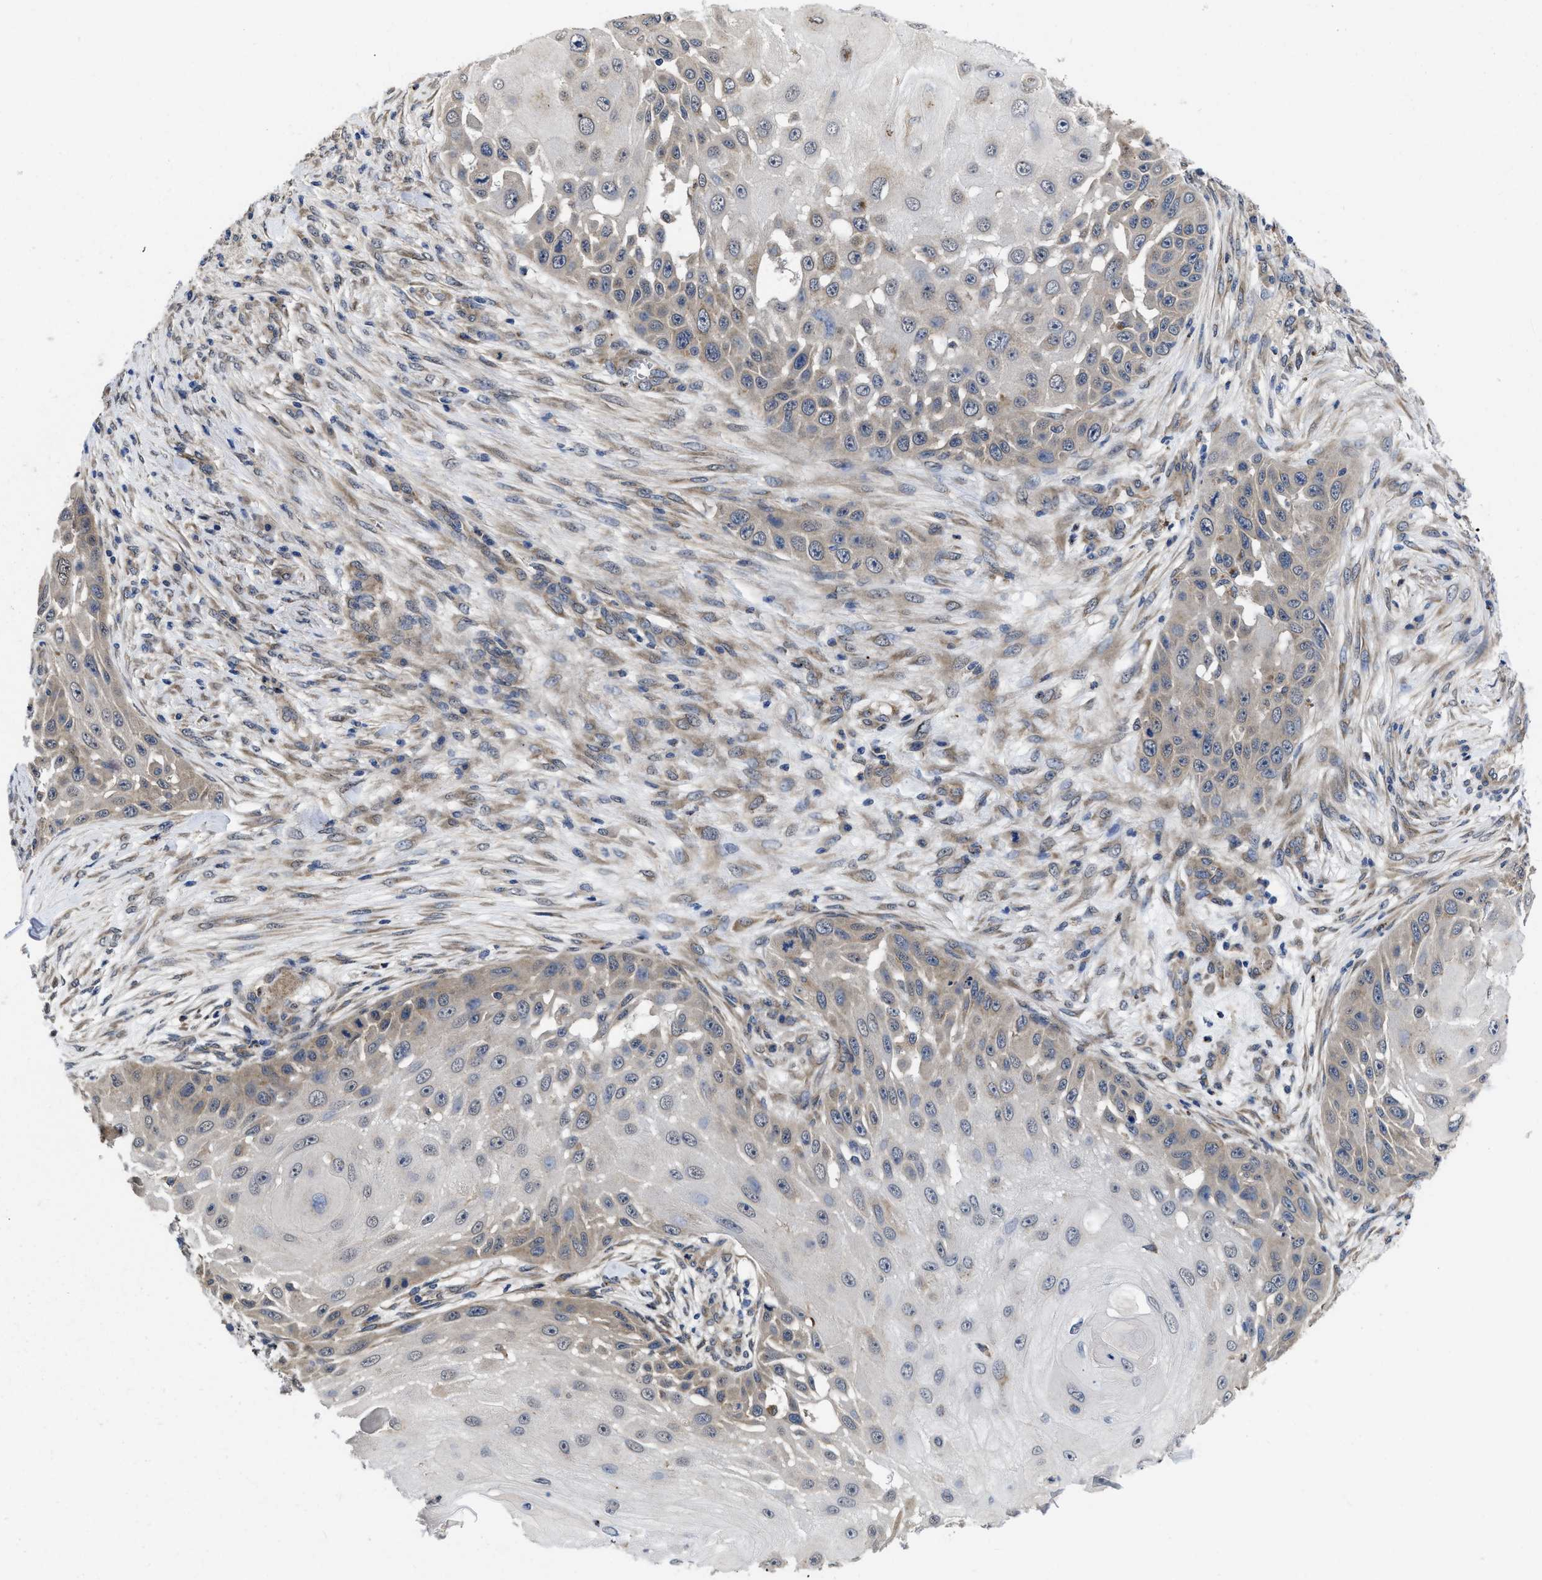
{"staining": {"intensity": "negative", "quantity": "none", "location": "none"}, "tissue": "skin cancer", "cell_type": "Tumor cells", "image_type": "cancer", "snomed": [{"axis": "morphology", "description": "Squamous cell carcinoma, NOS"}, {"axis": "topography", "description": "Skin"}], "caption": "Immunohistochemistry (IHC) histopathology image of human squamous cell carcinoma (skin) stained for a protein (brown), which demonstrates no positivity in tumor cells.", "gene": "PKD2", "patient": {"sex": "female", "age": 44}}